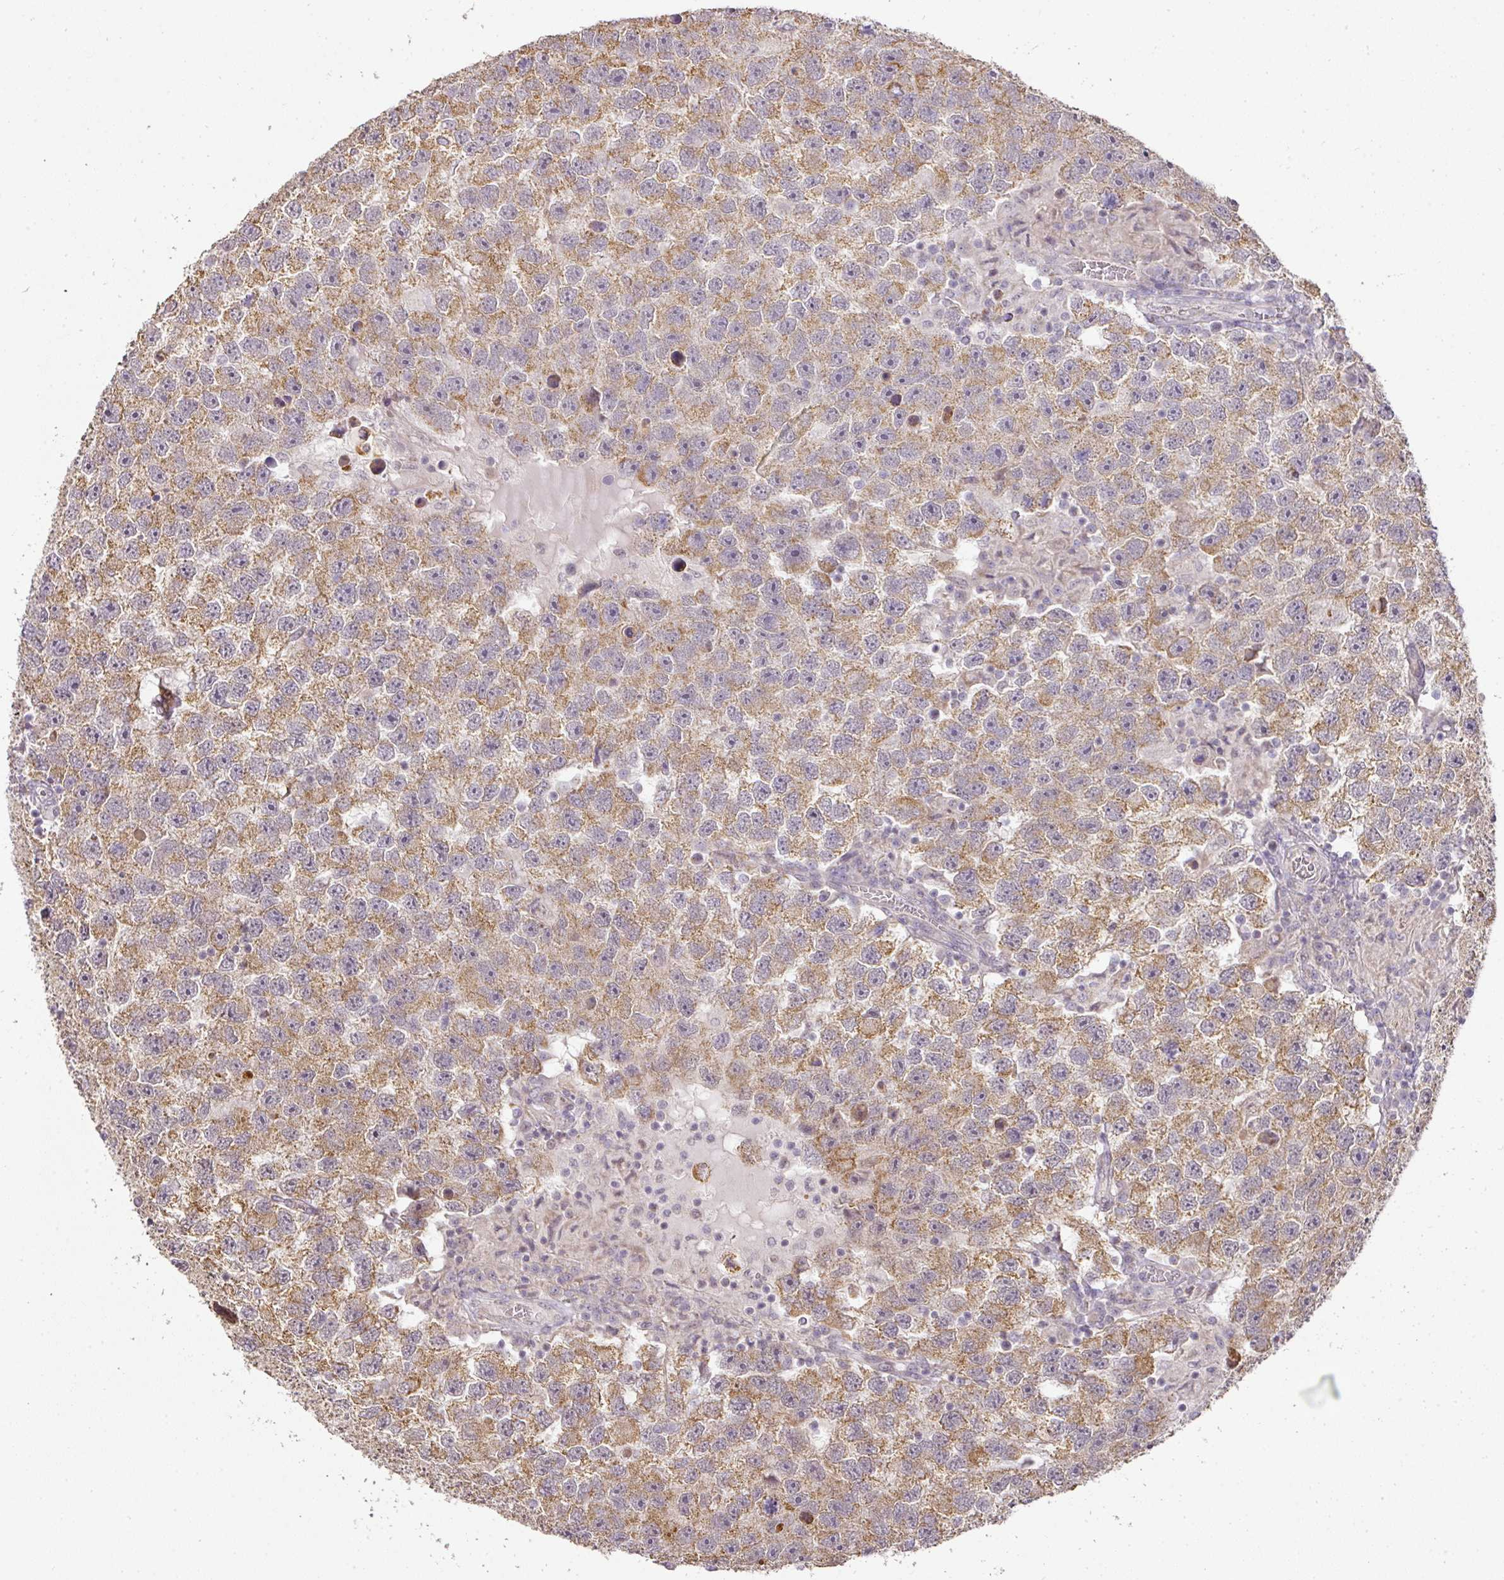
{"staining": {"intensity": "moderate", "quantity": ">75%", "location": "cytoplasmic/membranous"}, "tissue": "testis cancer", "cell_type": "Tumor cells", "image_type": "cancer", "snomed": [{"axis": "morphology", "description": "Seminoma, NOS"}, {"axis": "topography", "description": "Testis"}], "caption": "Protein staining of testis cancer (seminoma) tissue displays moderate cytoplasmic/membranous staining in about >75% of tumor cells.", "gene": "MYOM2", "patient": {"sex": "male", "age": 26}}